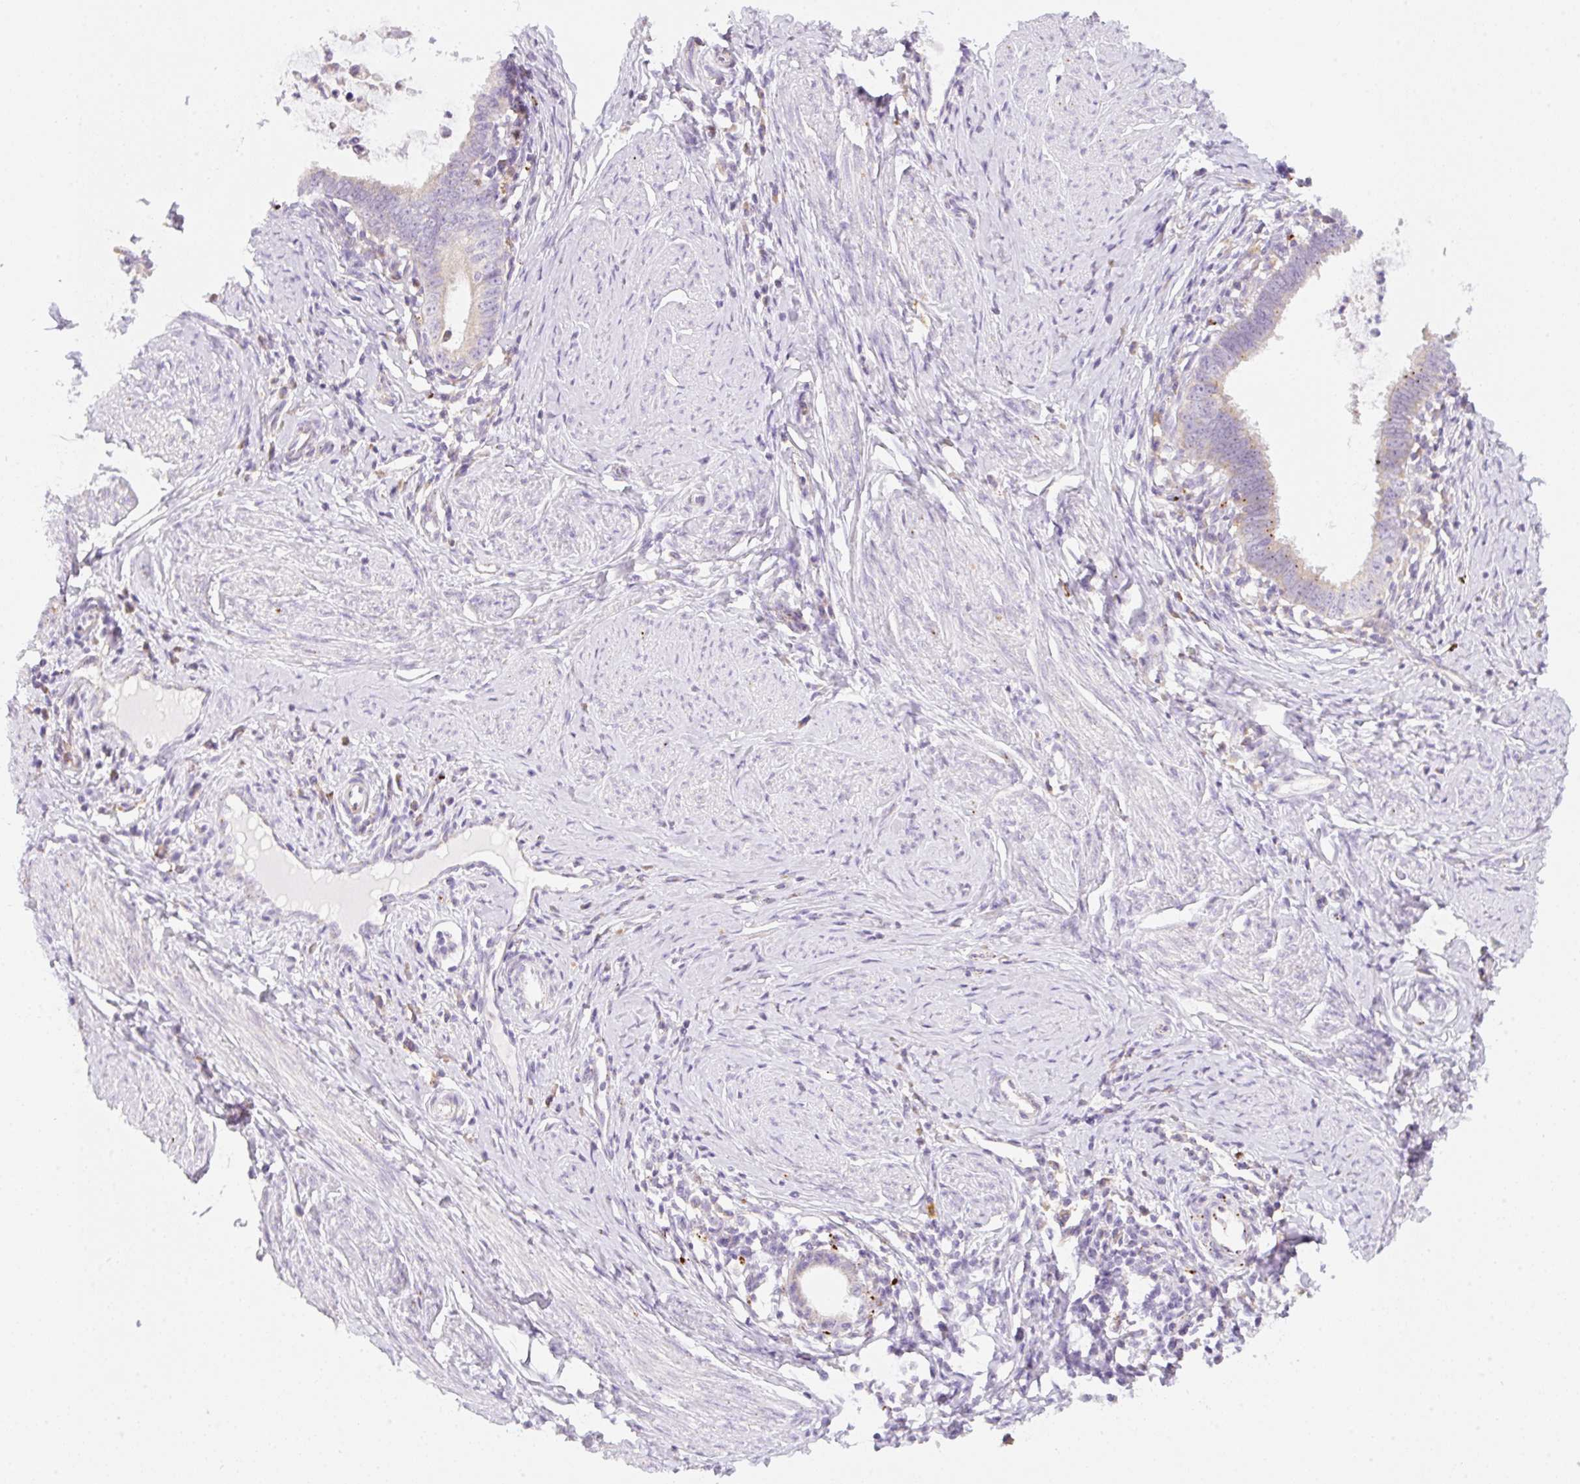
{"staining": {"intensity": "weak", "quantity": "25%-75%", "location": "cytoplasmic/membranous"}, "tissue": "cervical cancer", "cell_type": "Tumor cells", "image_type": "cancer", "snomed": [{"axis": "morphology", "description": "Adenocarcinoma, NOS"}, {"axis": "topography", "description": "Cervix"}], "caption": "This histopathology image shows IHC staining of cervical cancer, with low weak cytoplasmic/membranous staining in approximately 25%-75% of tumor cells.", "gene": "CLEC3A", "patient": {"sex": "female", "age": 36}}